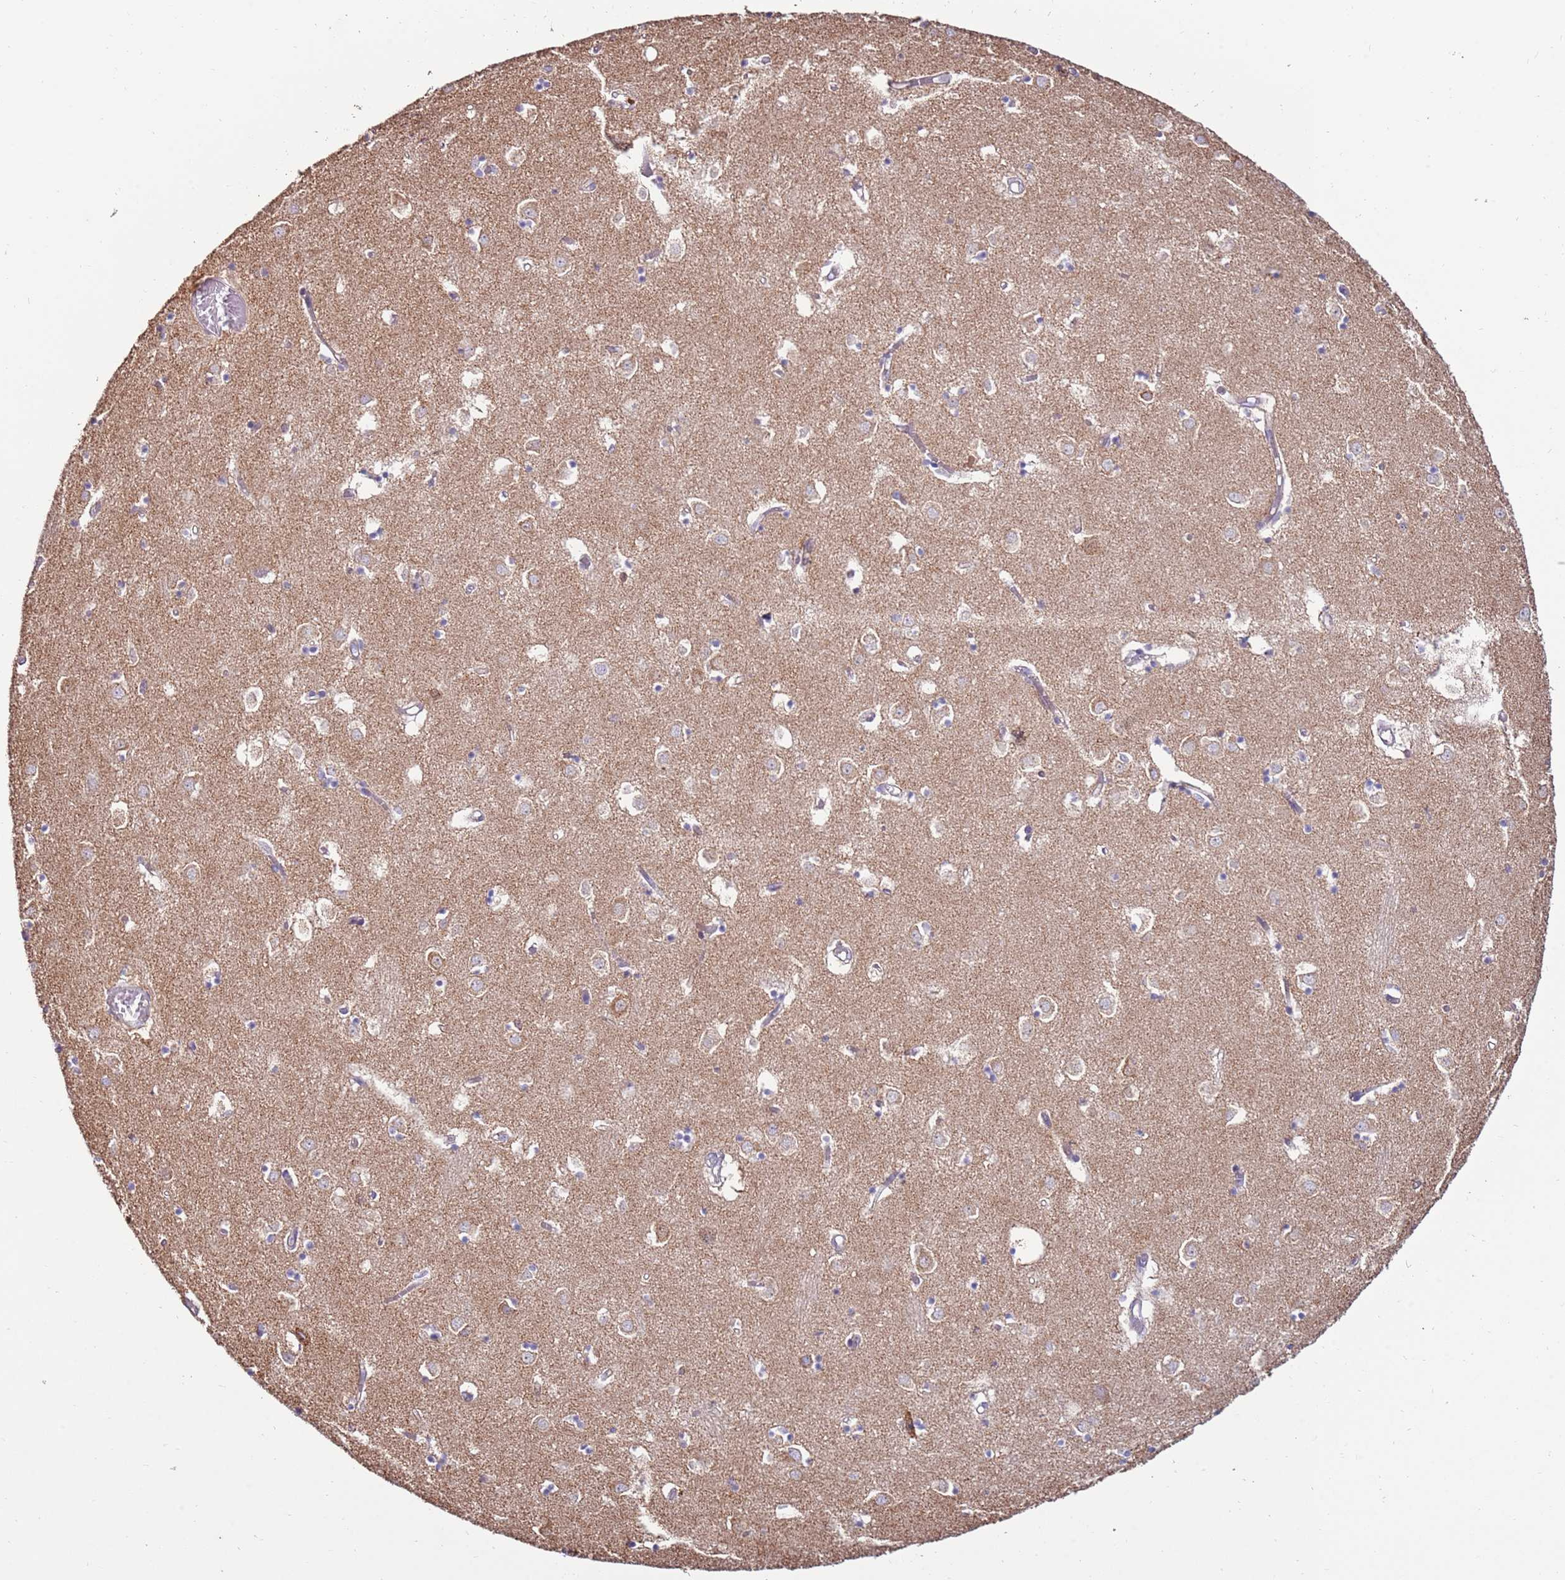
{"staining": {"intensity": "negative", "quantity": "none", "location": "none"}, "tissue": "caudate", "cell_type": "Glial cells", "image_type": "normal", "snomed": [{"axis": "morphology", "description": "Normal tissue, NOS"}, {"axis": "topography", "description": "Lateral ventricle wall"}], "caption": "High power microscopy micrograph of an IHC micrograph of normal caudate, revealing no significant positivity in glial cells.", "gene": "SLC44A4", "patient": {"sex": "male", "age": 70}}